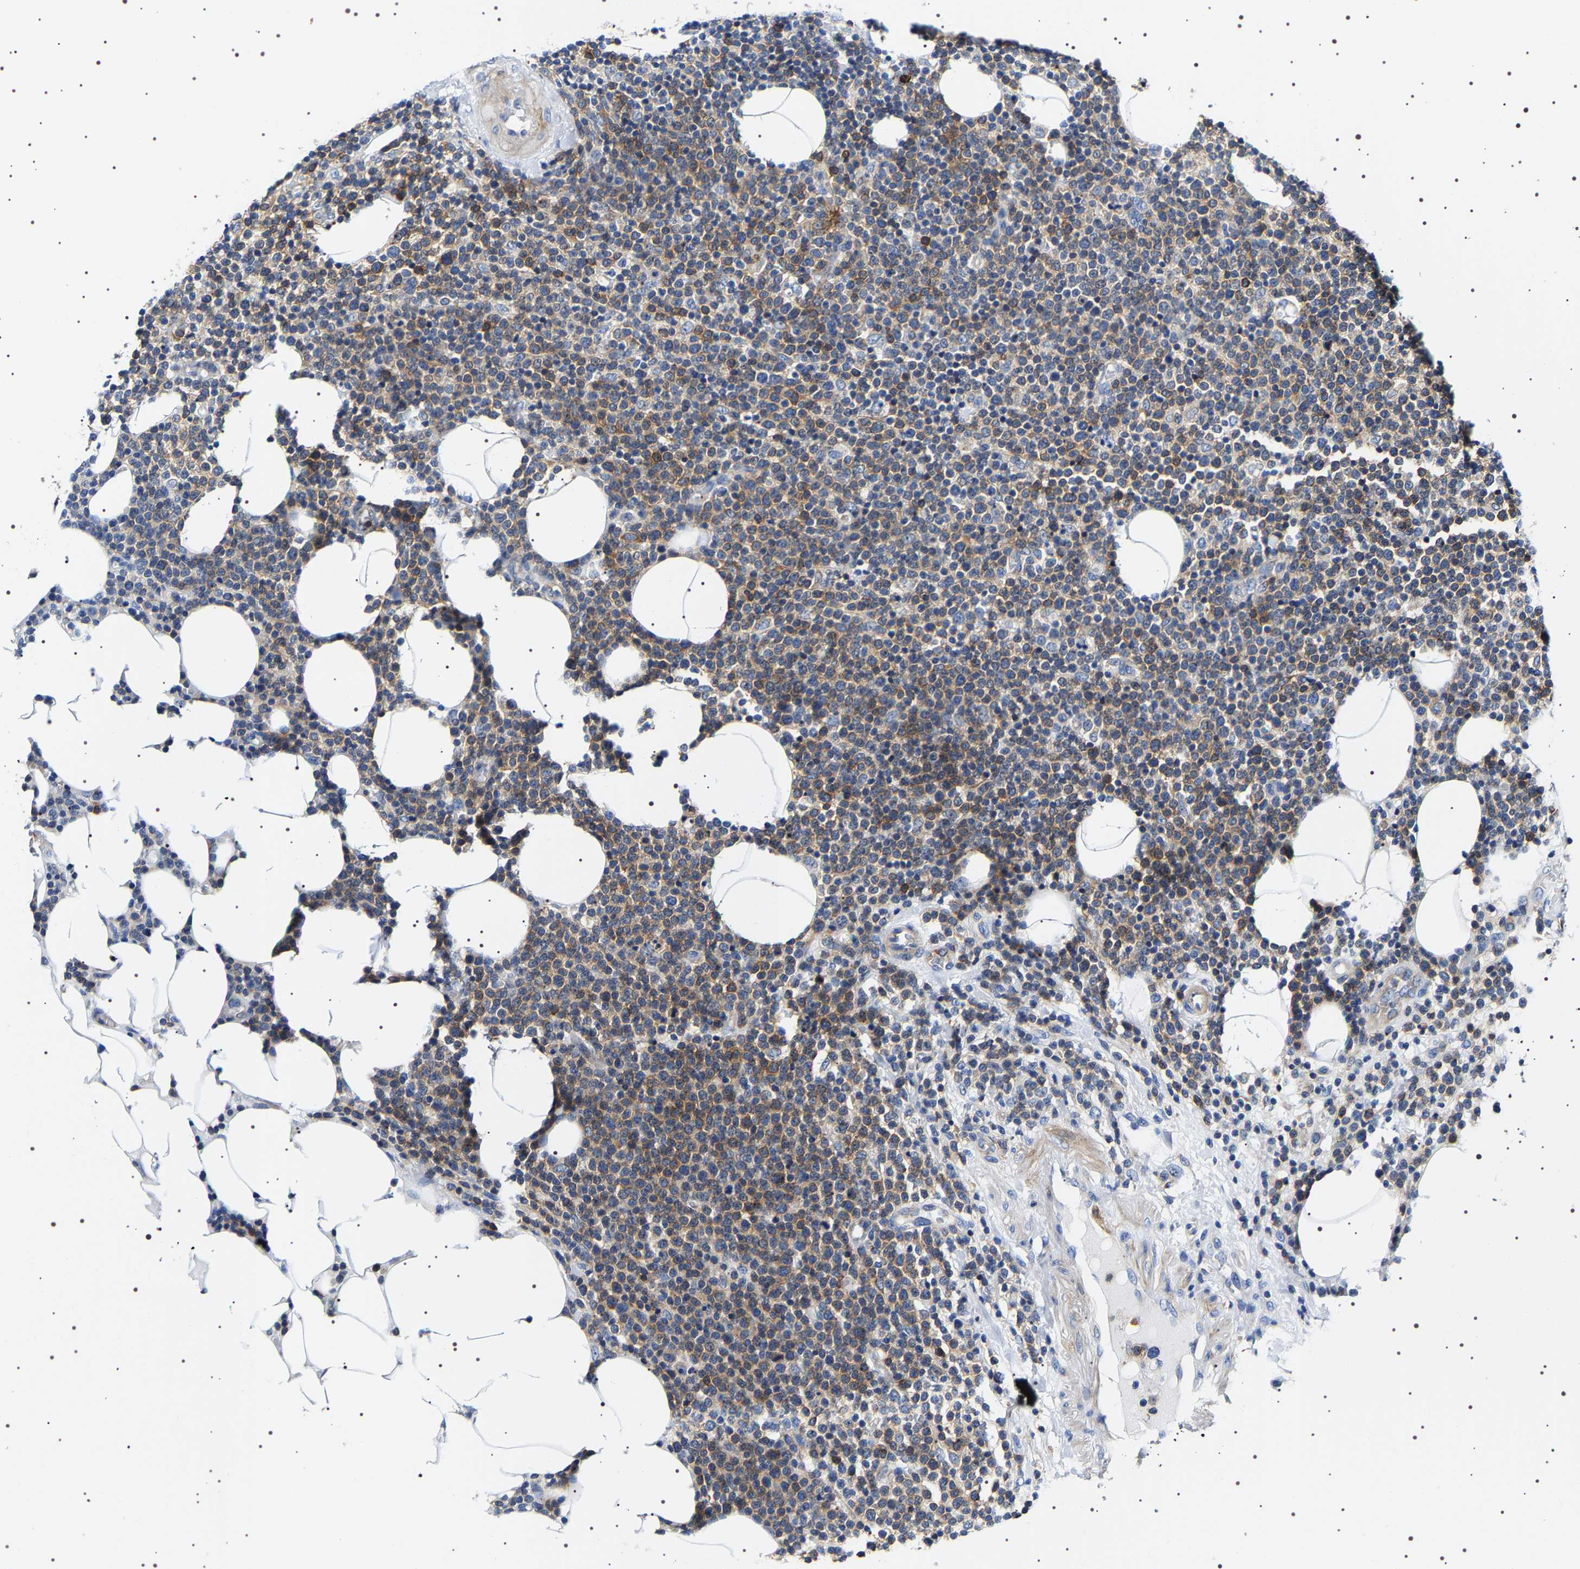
{"staining": {"intensity": "moderate", "quantity": ">75%", "location": "cytoplasmic/membranous"}, "tissue": "lymphoma", "cell_type": "Tumor cells", "image_type": "cancer", "snomed": [{"axis": "morphology", "description": "Malignant lymphoma, non-Hodgkin's type, High grade"}, {"axis": "topography", "description": "Lymph node"}], "caption": "About >75% of tumor cells in high-grade malignant lymphoma, non-Hodgkin's type show moderate cytoplasmic/membranous protein positivity as visualized by brown immunohistochemical staining.", "gene": "SQLE", "patient": {"sex": "male", "age": 61}}